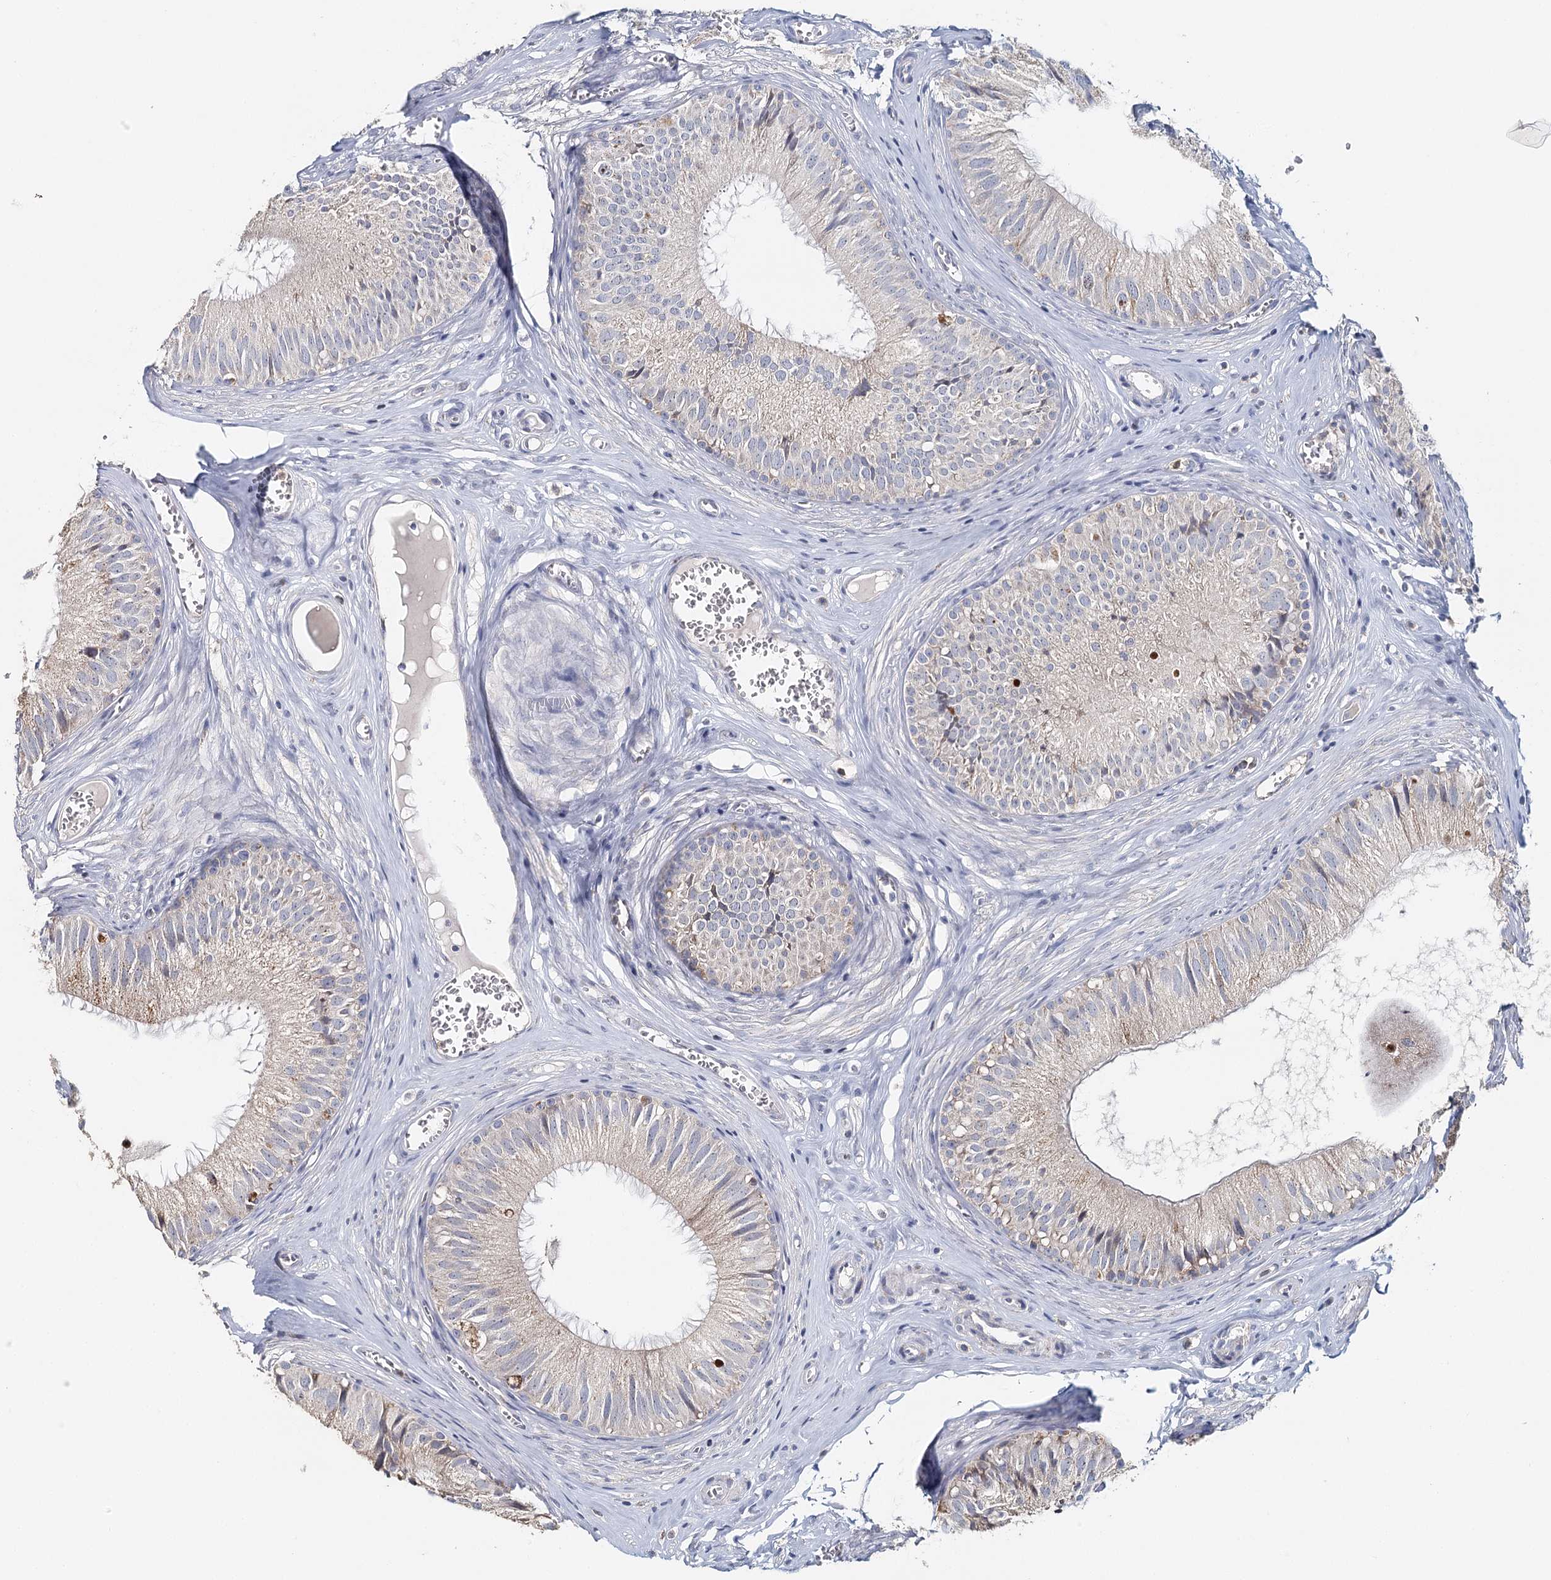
{"staining": {"intensity": "weak", "quantity": "<25%", "location": "cytoplasmic/membranous"}, "tissue": "epididymis", "cell_type": "Glandular cells", "image_type": "normal", "snomed": [{"axis": "morphology", "description": "Normal tissue, NOS"}, {"axis": "topography", "description": "Epididymis"}], "caption": "Immunohistochemical staining of unremarkable epididymis displays no significant positivity in glandular cells.", "gene": "MMP25", "patient": {"sex": "male", "age": 36}}